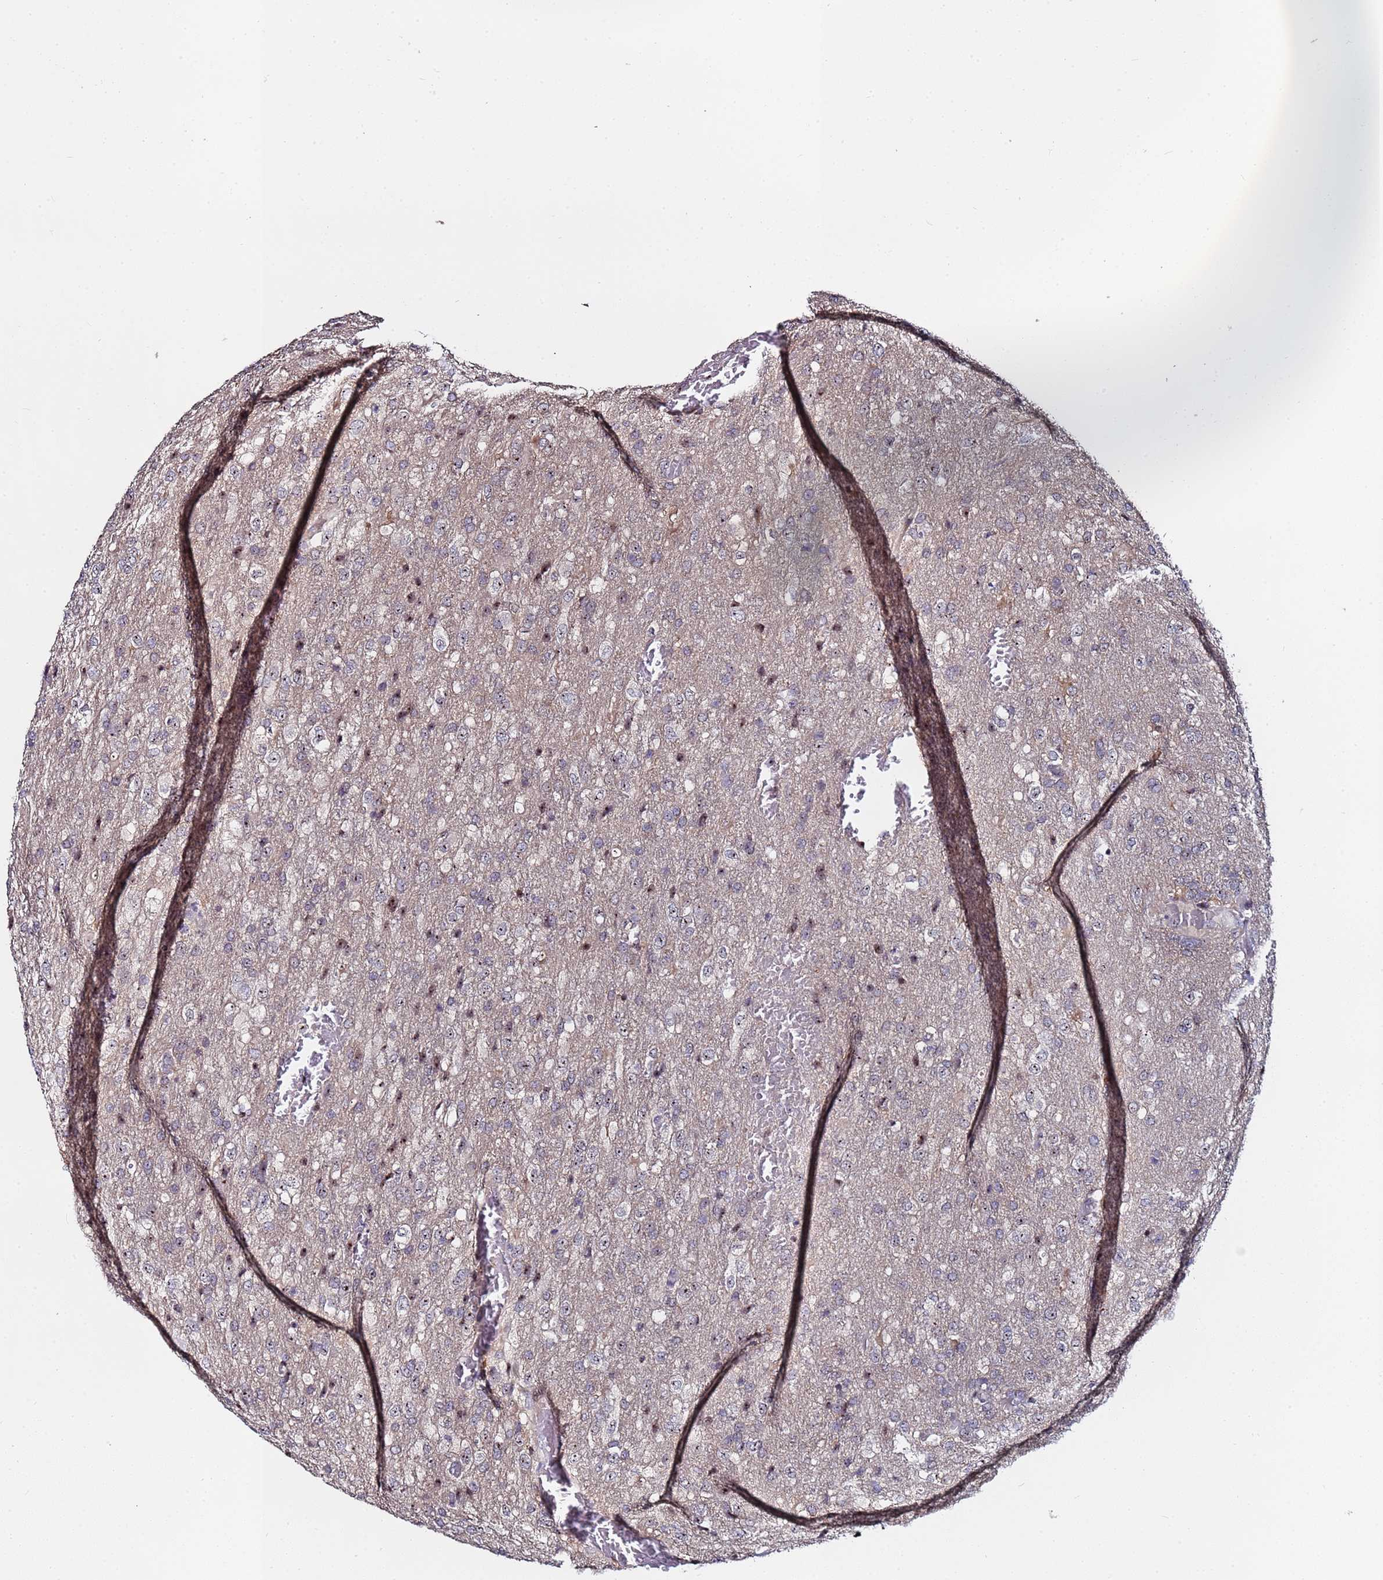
{"staining": {"intensity": "weak", "quantity": "<25%", "location": "cytoplasmic/membranous,nuclear"}, "tissue": "glioma", "cell_type": "Tumor cells", "image_type": "cancer", "snomed": [{"axis": "morphology", "description": "Glioma, malignant, High grade"}, {"axis": "topography", "description": "Brain"}], "caption": "Immunohistochemistry (IHC) image of neoplastic tissue: human malignant high-grade glioma stained with DAB (3,3'-diaminobenzidine) exhibits no significant protein expression in tumor cells.", "gene": "KRI1", "patient": {"sex": "female", "age": 74}}